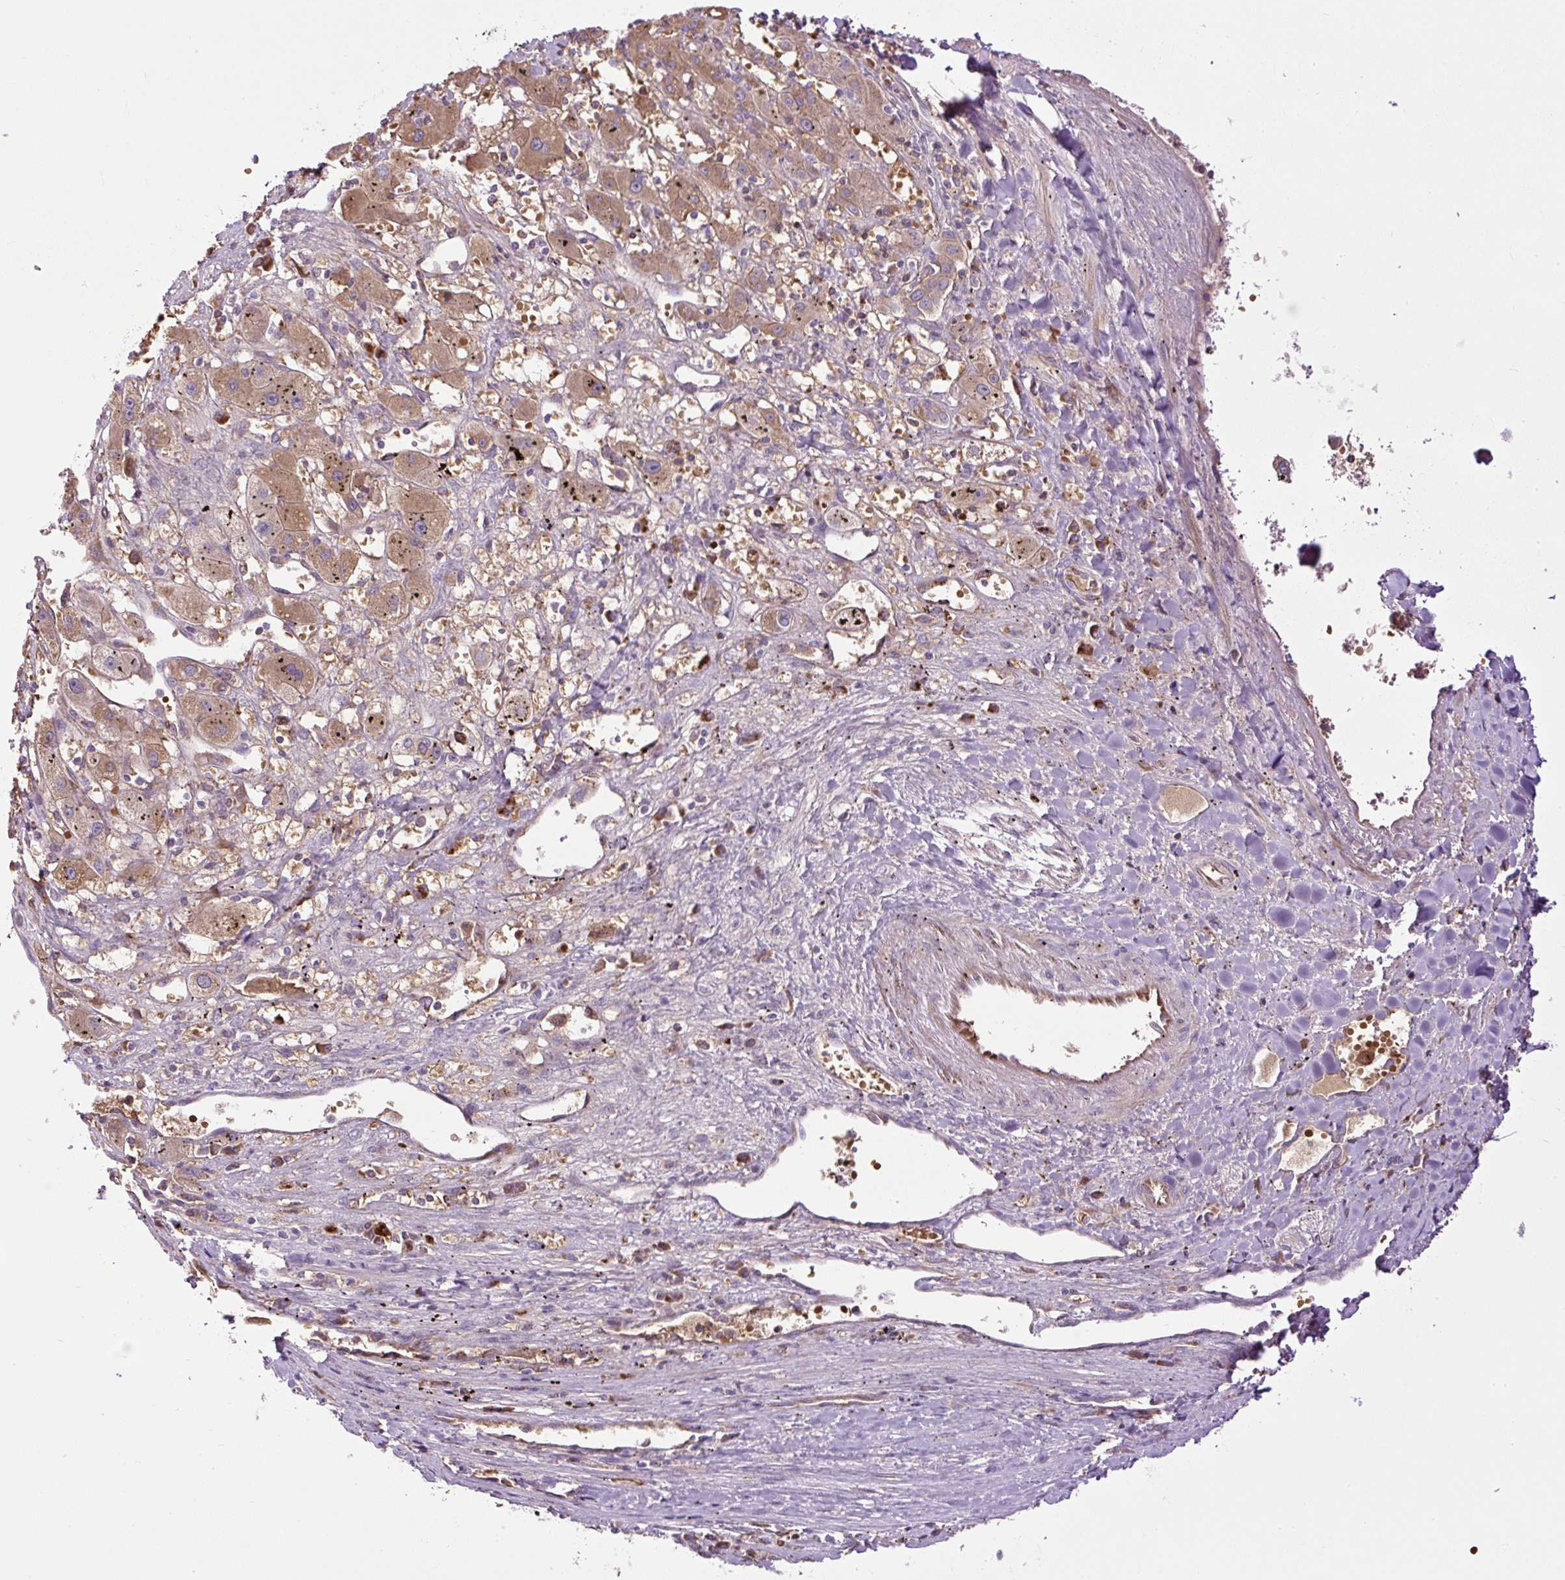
{"staining": {"intensity": "weak", "quantity": ">75%", "location": "cytoplasmic/membranous"}, "tissue": "liver cancer", "cell_type": "Tumor cells", "image_type": "cancer", "snomed": [{"axis": "morphology", "description": "Carcinoma, Hepatocellular, NOS"}, {"axis": "topography", "description": "Liver"}], "caption": "Immunohistochemical staining of human liver cancer (hepatocellular carcinoma) shows weak cytoplasmic/membranous protein expression in about >75% of tumor cells. The staining is performed using DAB brown chromogen to label protein expression. The nuclei are counter-stained blue using hematoxylin.", "gene": "CXCL13", "patient": {"sex": "male", "age": 72}}